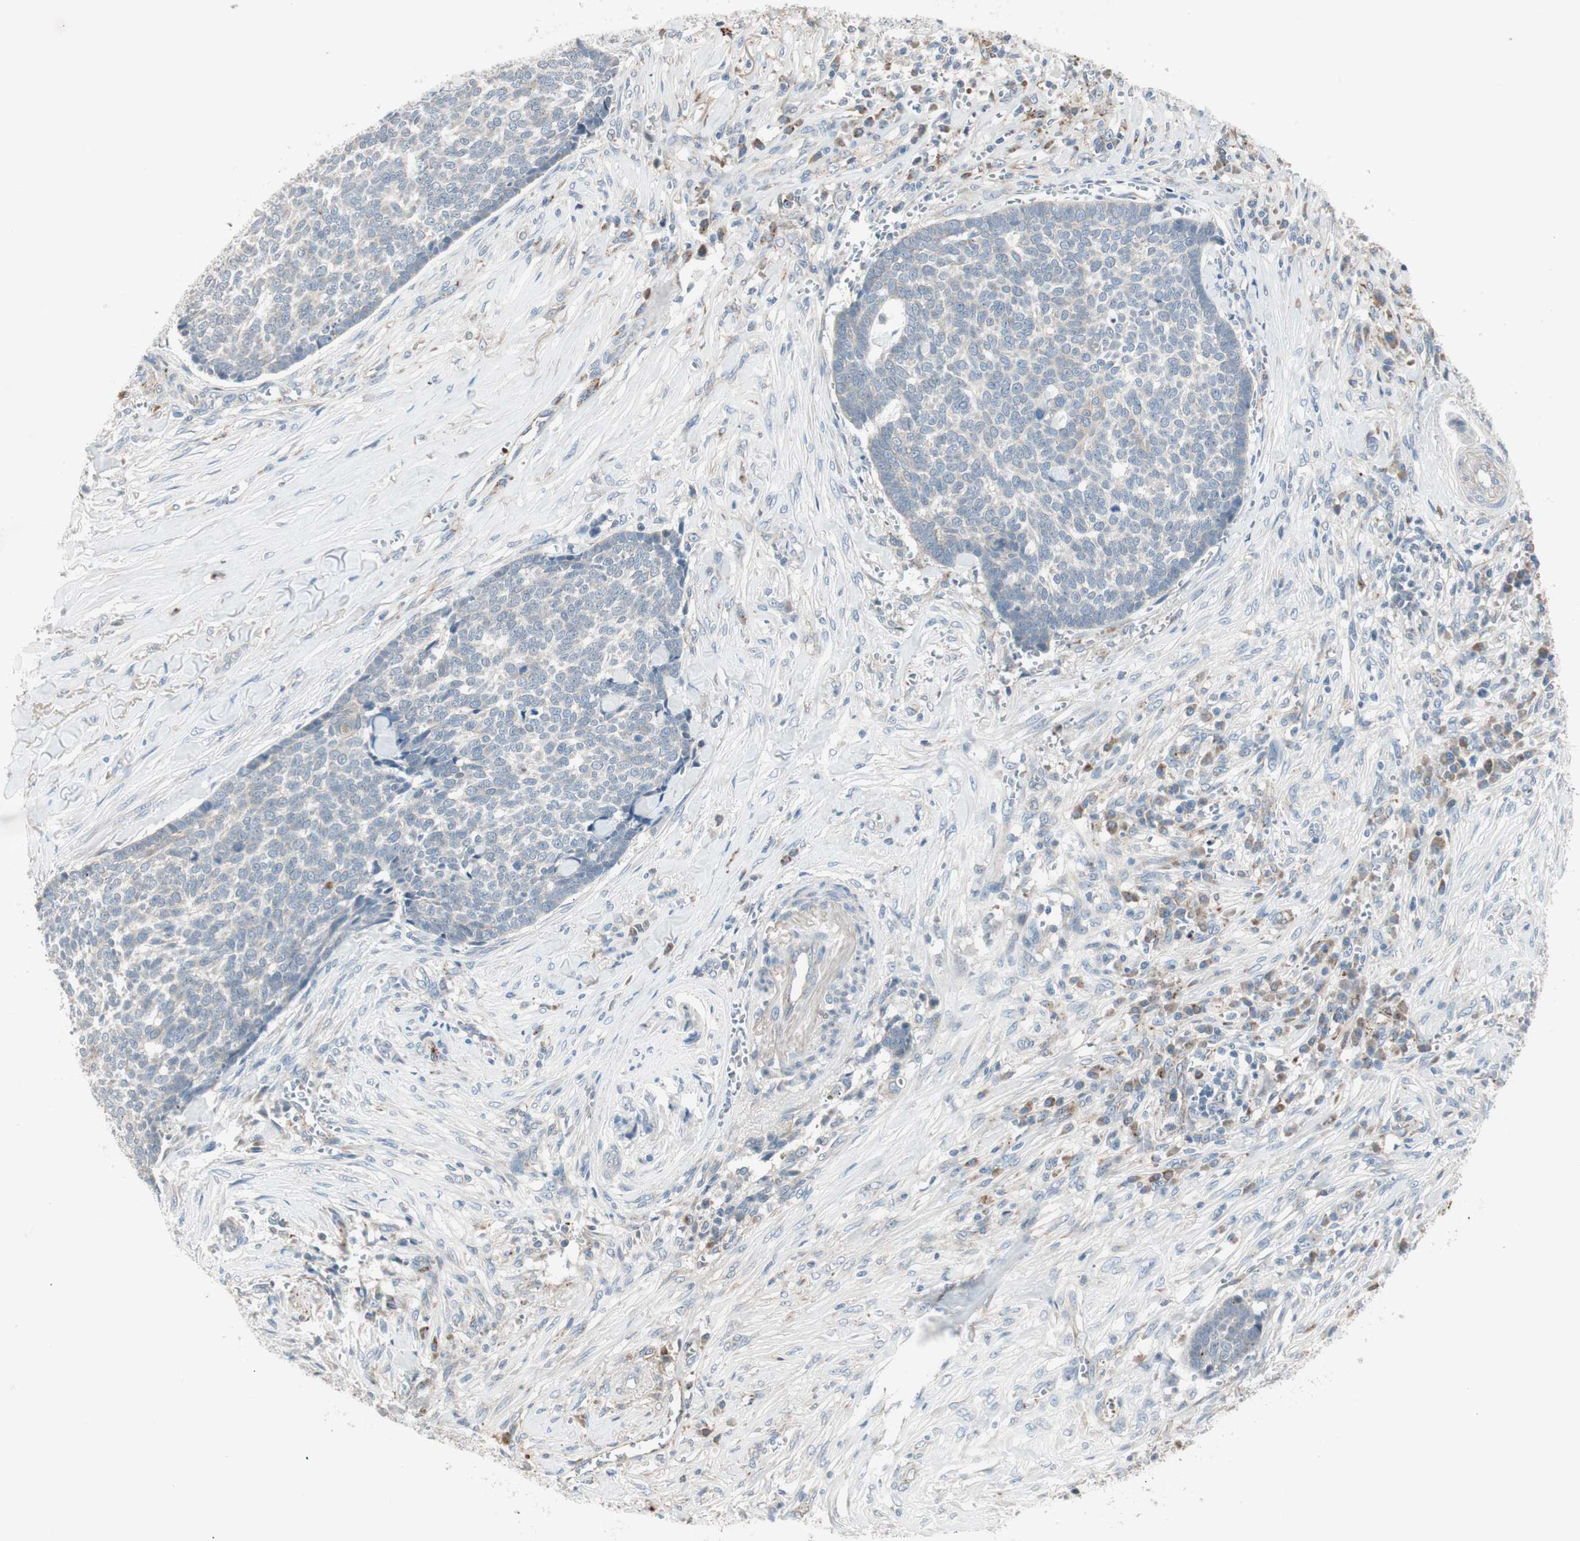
{"staining": {"intensity": "weak", "quantity": "25%-75%", "location": "cytoplasmic/membranous"}, "tissue": "skin cancer", "cell_type": "Tumor cells", "image_type": "cancer", "snomed": [{"axis": "morphology", "description": "Basal cell carcinoma"}, {"axis": "topography", "description": "Skin"}], "caption": "A brown stain shows weak cytoplasmic/membranous positivity of a protein in basal cell carcinoma (skin) tumor cells. The staining is performed using DAB (3,3'-diaminobenzidine) brown chromogen to label protein expression. The nuclei are counter-stained blue using hematoxylin.", "gene": "FGFR4", "patient": {"sex": "male", "age": 84}}